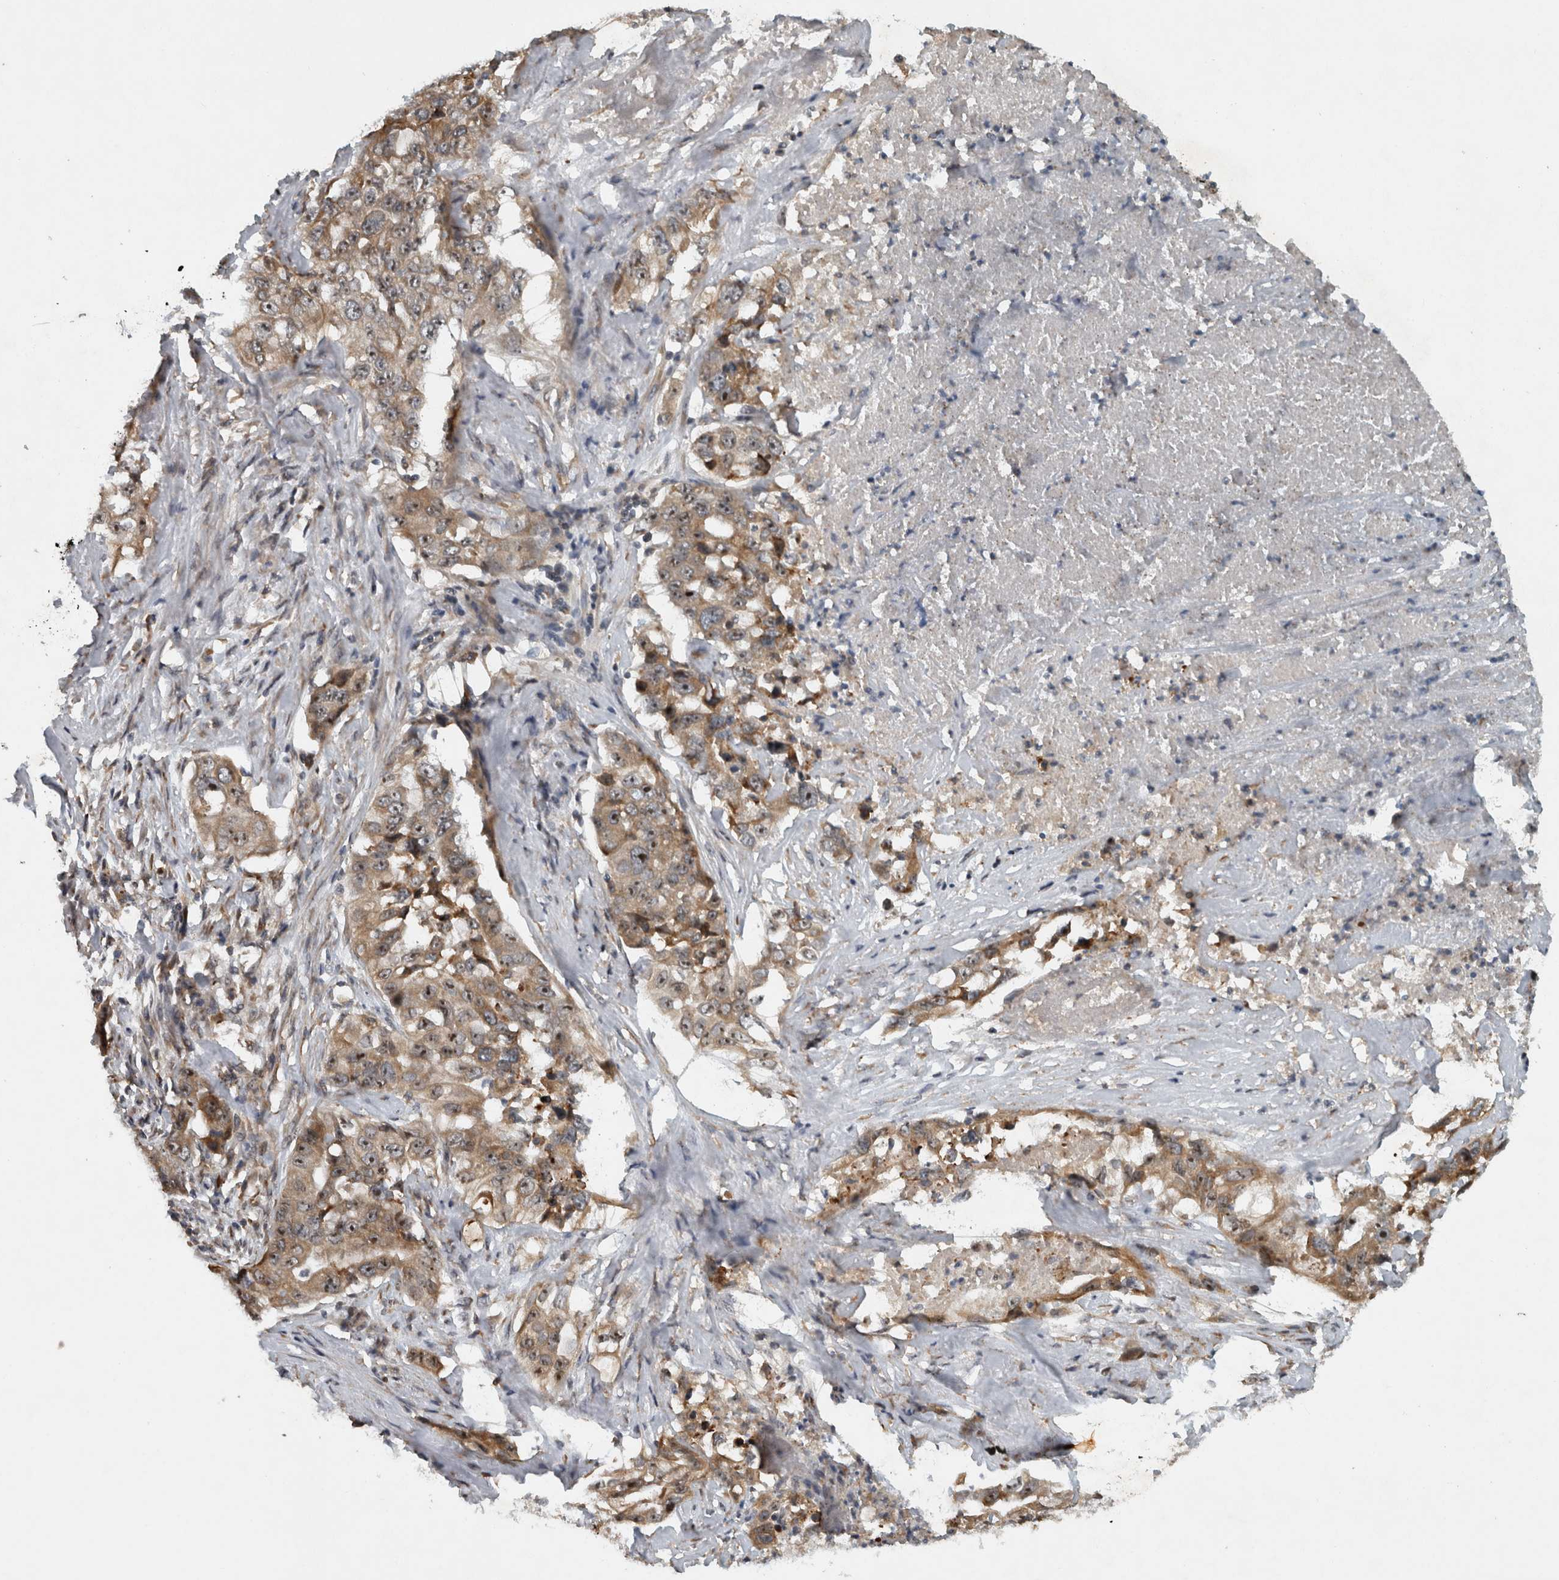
{"staining": {"intensity": "moderate", "quantity": "25%-75%", "location": "cytoplasmic/membranous,nuclear"}, "tissue": "lung cancer", "cell_type": "Tumor cells", "image_type": "cancer", "snomed": [{"axis": "morphology", "description": "Adenocarcinoma, NOS"}, {"axis": "topography", "description": "Lung"}], "caption": "Human adenocarcinoma (lung) stained with a protein marker reveals moderate staining in tumor cells.", "gene": "GPR137B", "patient": {"sex": "female", "age": 51}}